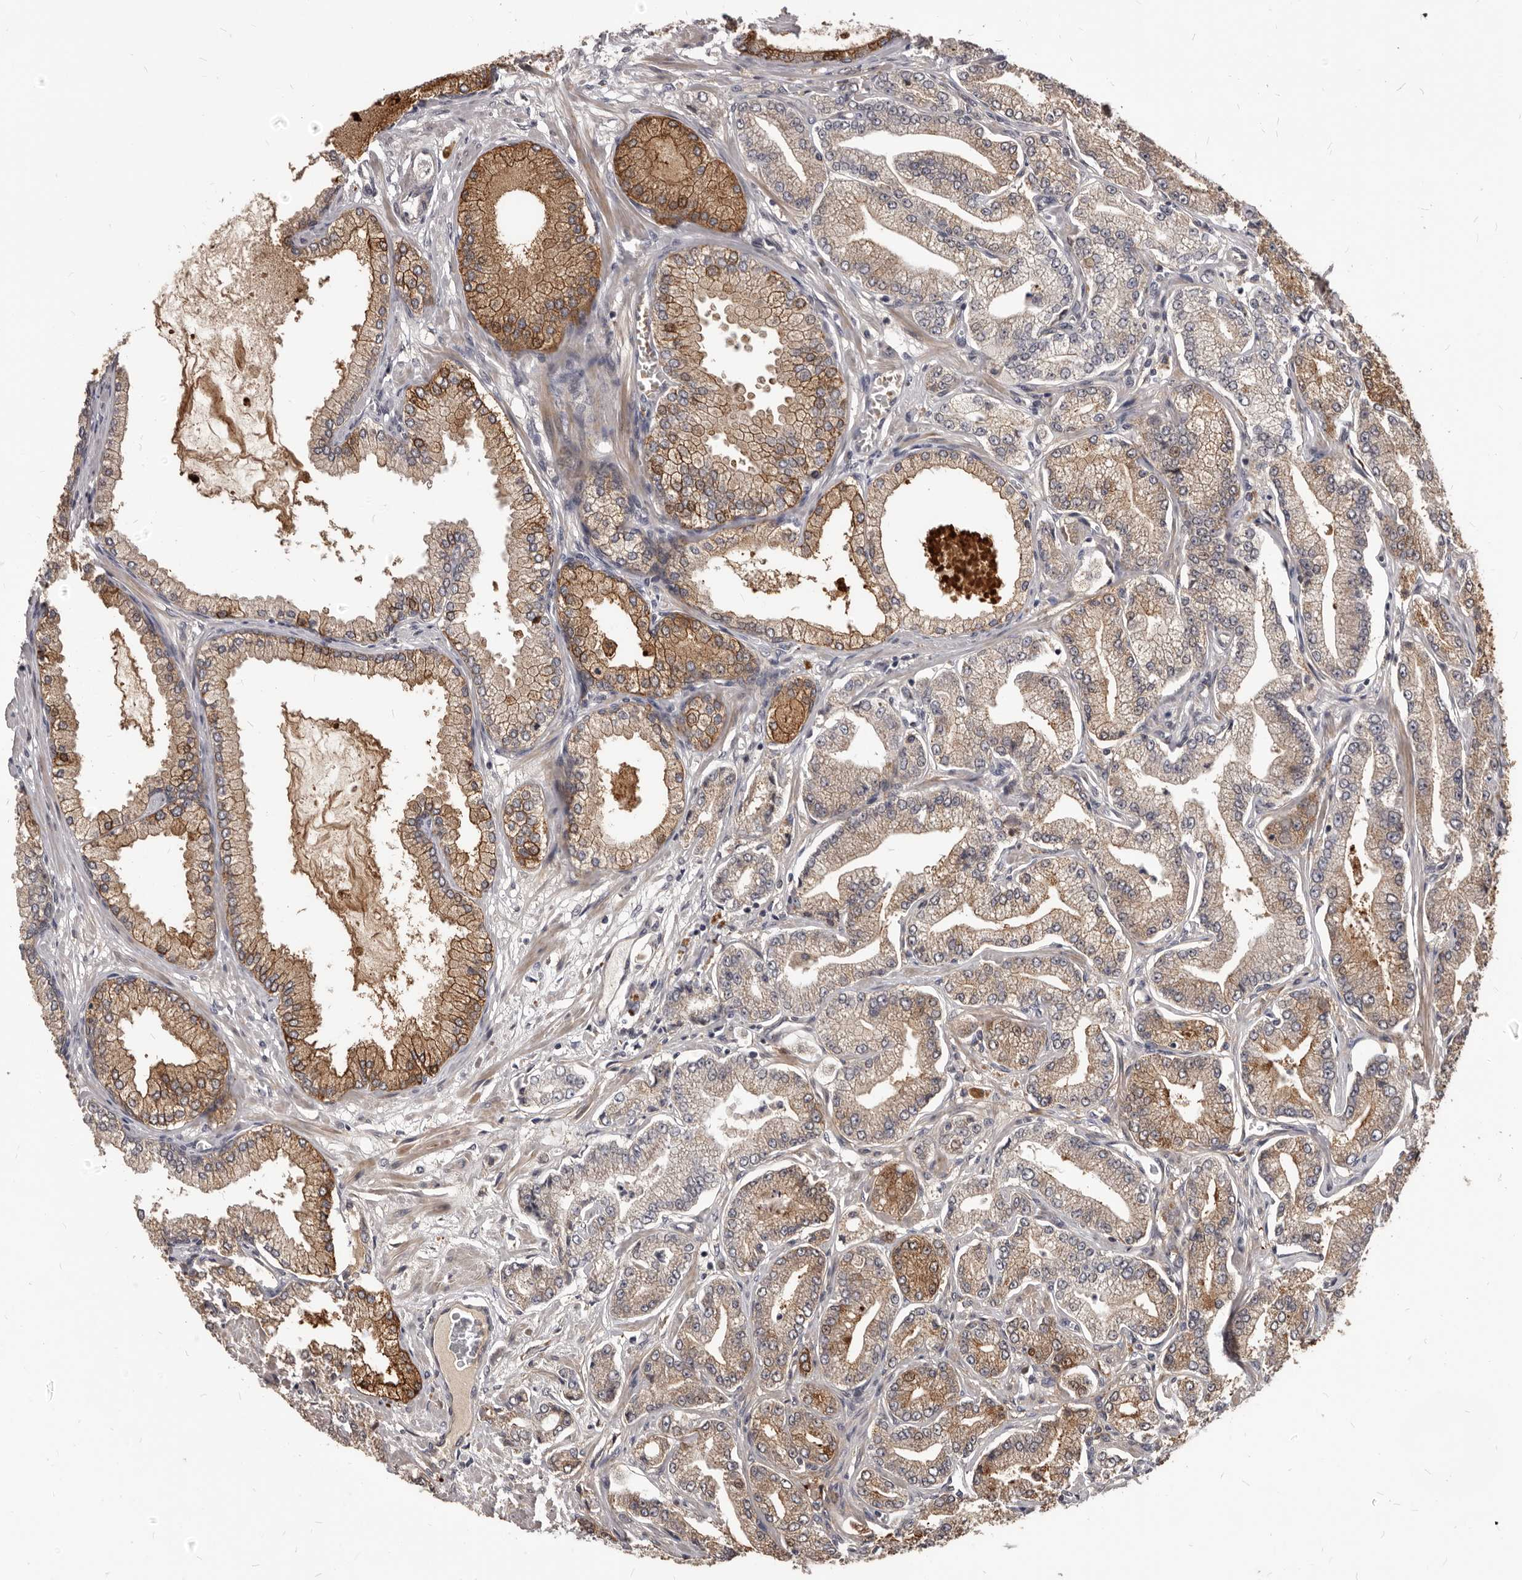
{"staining": {"intensity": "moderate", "quantity": ">75%", "location": "cytoplasmic/membranous"}, "tissue": "prostate cancer", "cell_type": "Tumor cells", "image_type": "cancer", "snomed": [{"axis": "morphology", "description": "Adenocarcinoma, Low grade"}, {"axis": "topography", "description": "Prostate"}], "caption": "Immunohistochemical staining of prostate low-grade adenocarcinoma displays medium levels of moderate cytoplasmic/membranous protein staining in approximately >75% of tumor cells. (brown staining indicates protein expression, while blue staining denotes nuclei).", "gene": "GABPB2", "patient": {"sex": "male", "age": 63}}